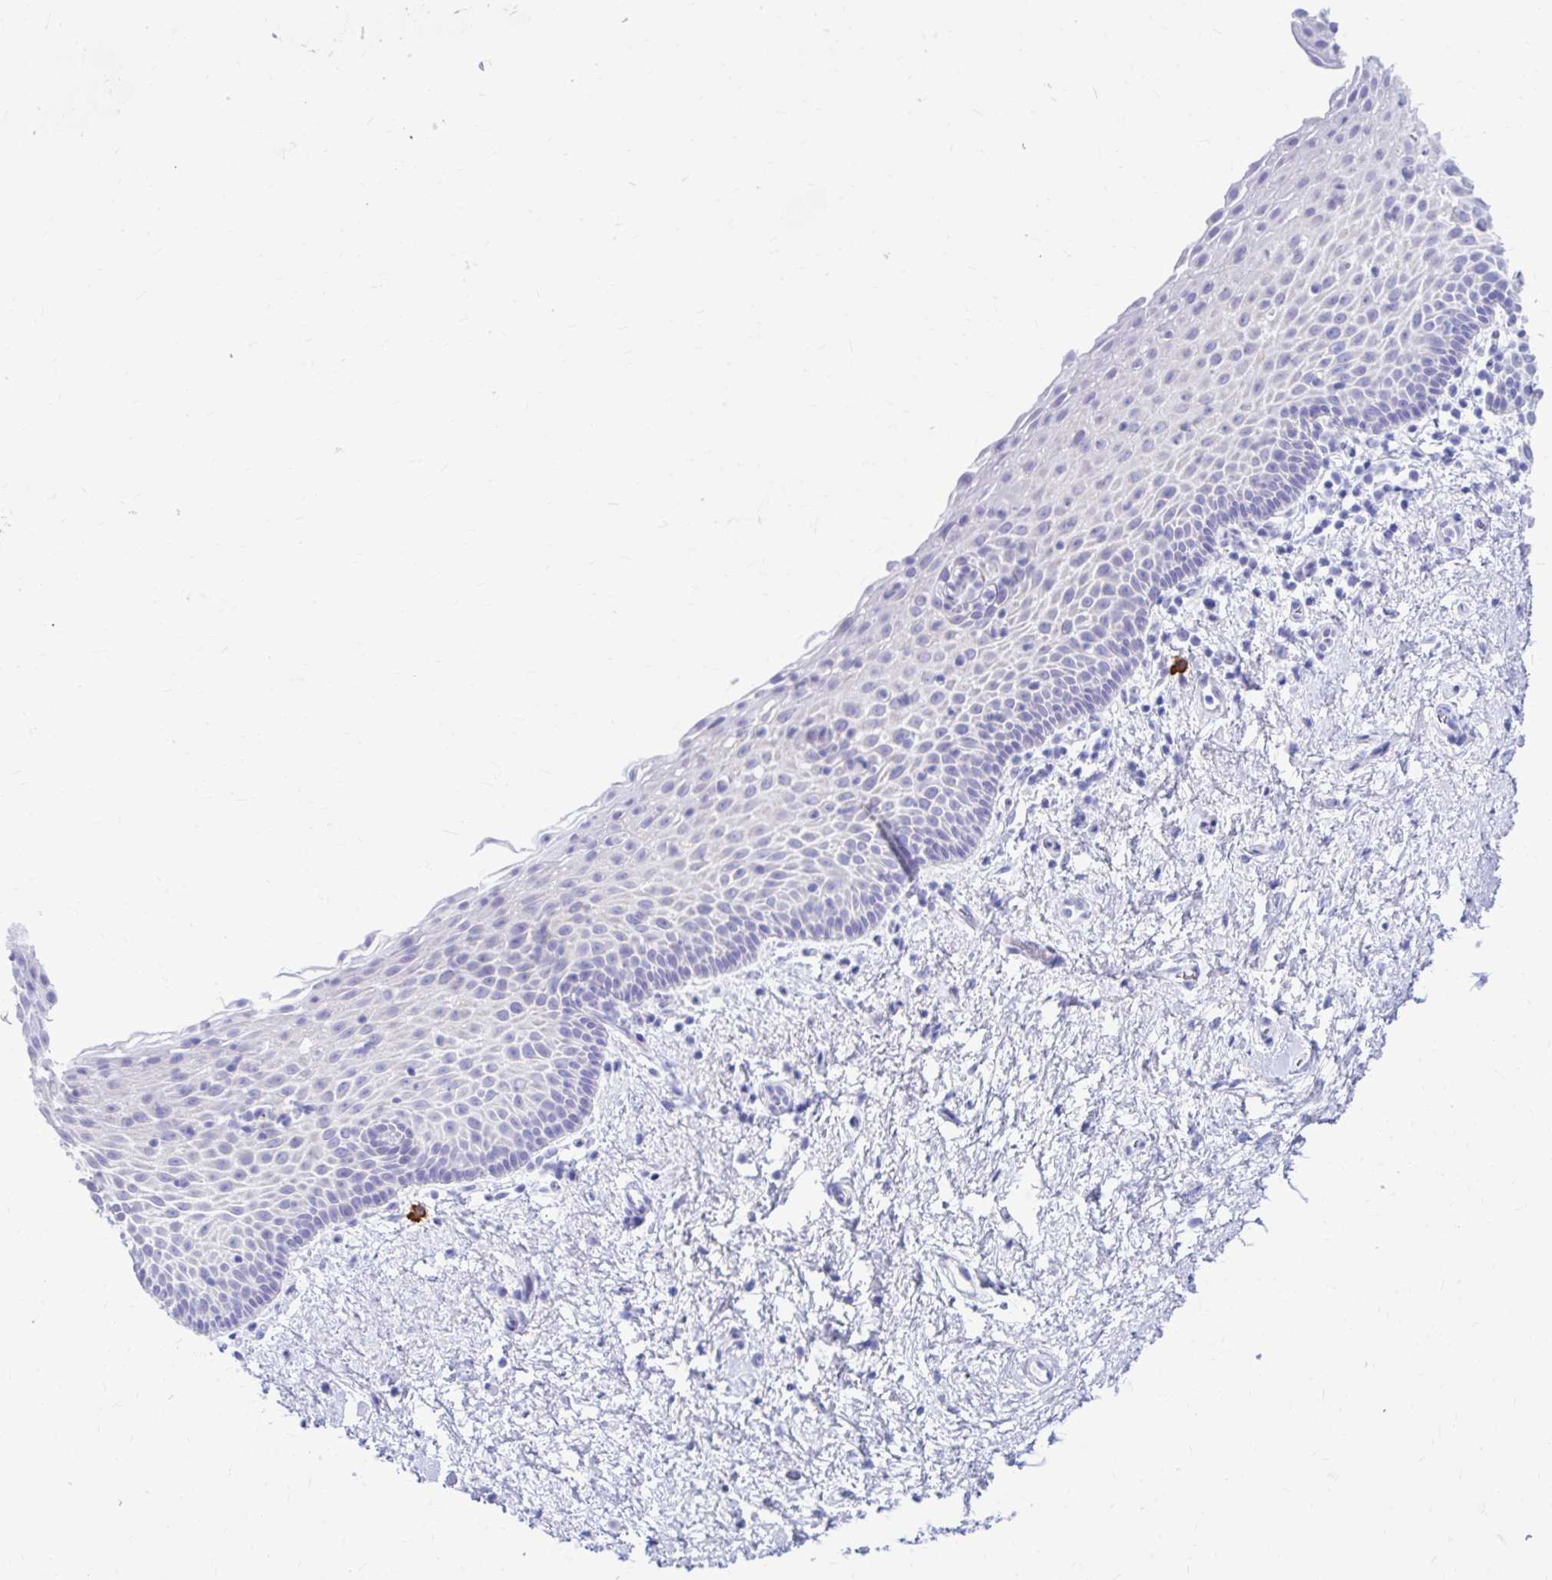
{"staining": {"intensity": "negative", "quantity": "none", "location": "none"}, "tissue": "vagina", "cell_type": "Squamous epithelial cells", "image_type": "normal", "snomed": [{"axis": "morphology", "description": "Normal tissue, NOS"}, {"axis": "topography", "description": "Vagina"}], "caption": "DAB (3,3'-diaminobenzidine) immunohistochemical staining of benign human vagina displays no significant staining in squamous epithelial cells.", "gene": "NSG2", "patient": {"sex": "female", "age": 61}}